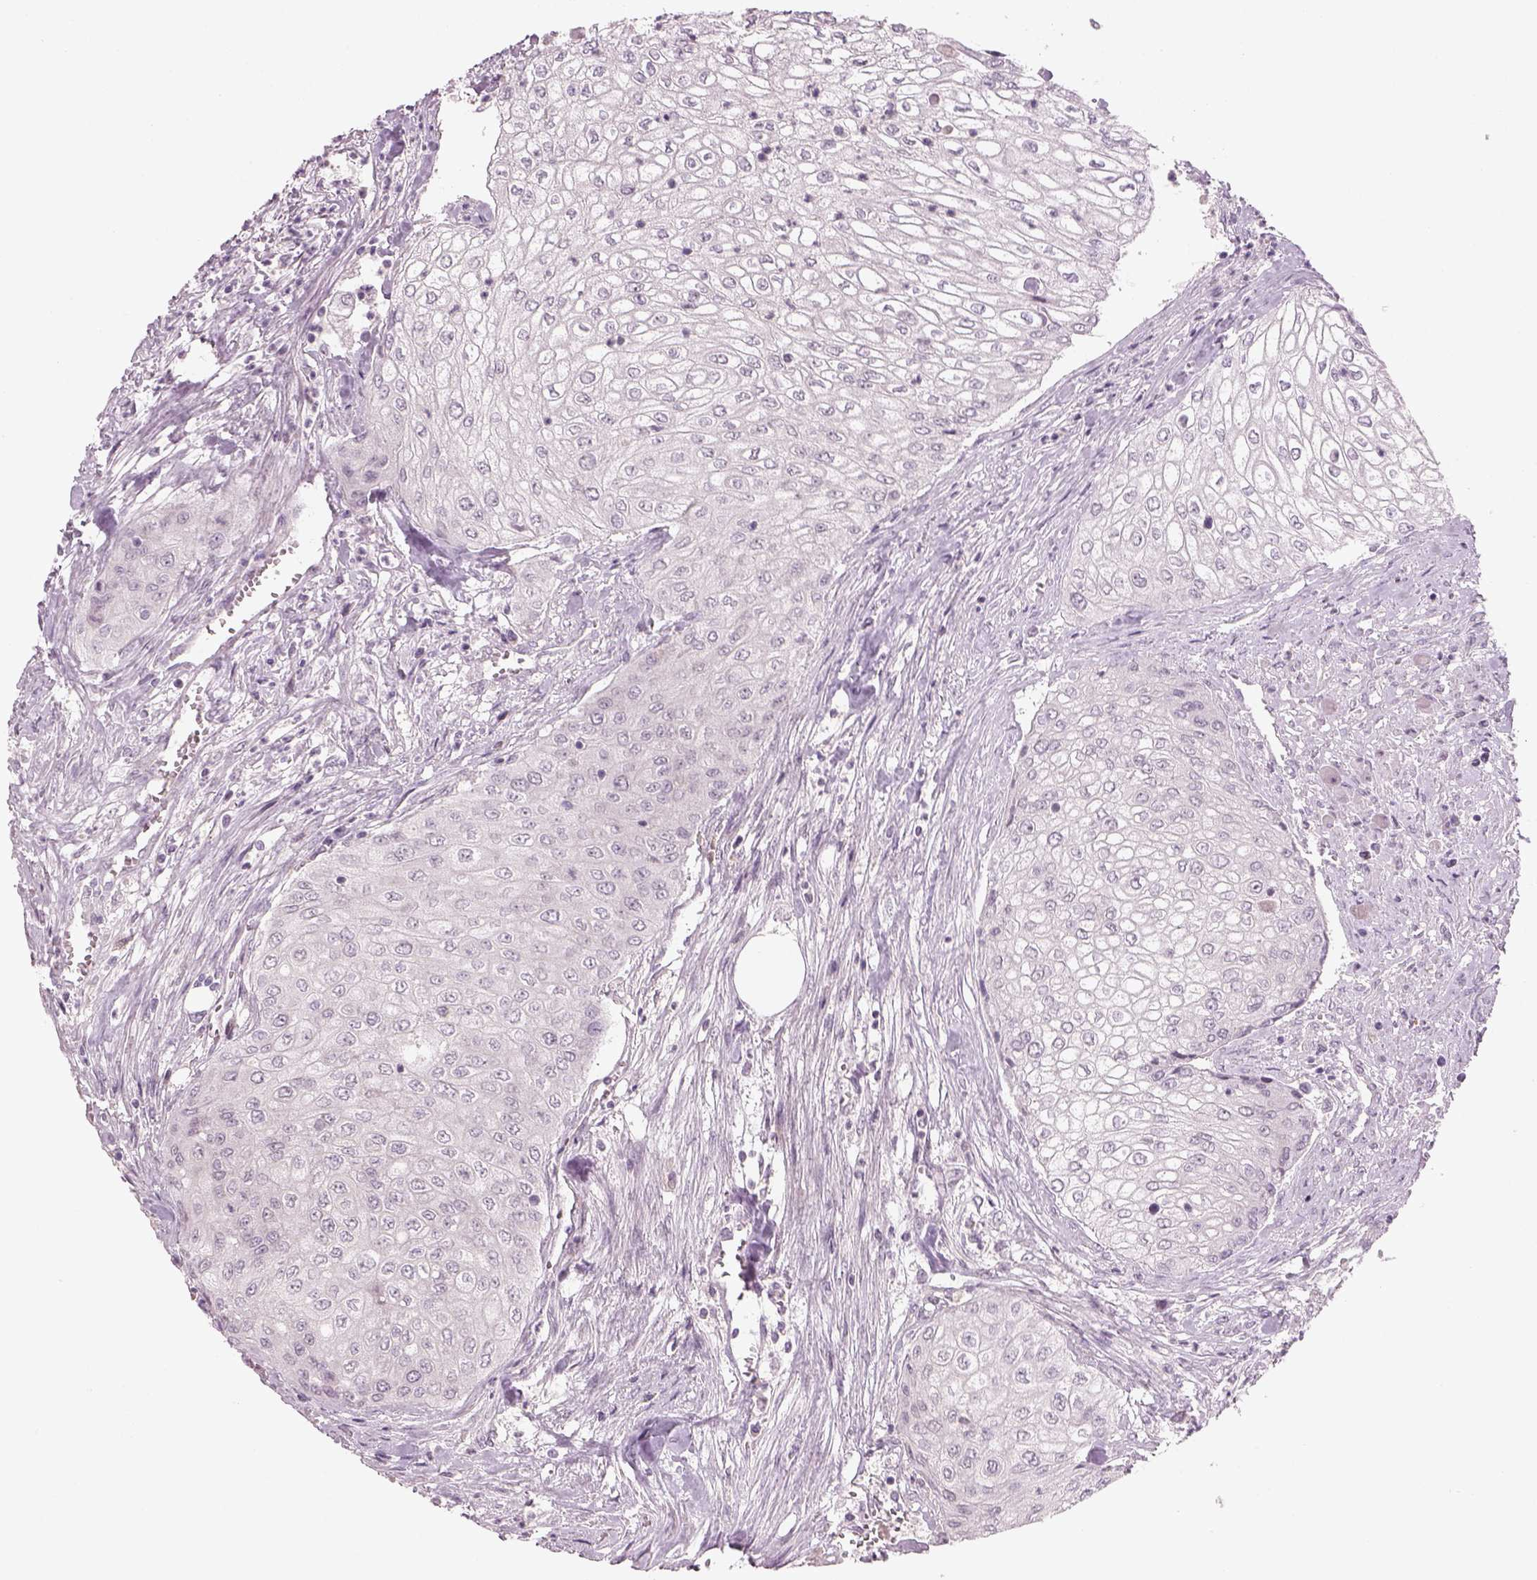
{"staining": {"intensity": "negative", "quantity": "none", "location": "none"}, "tissue": "urothelial cancer", "cell_type": "Tumor cells", "image_type": "cancer", "snomed": [{"axis": "morphology", "description": "Urothelial carcinoma, High grade"}, {"axis": "topography", "description": "Urinary bladder"}], "caption": "Immunohistochemical staining of human urothelial cancer demonstrates no significant staining in tumor cells.", "gene": "PENK", "patient": {"sex": "male", "age": 62}}